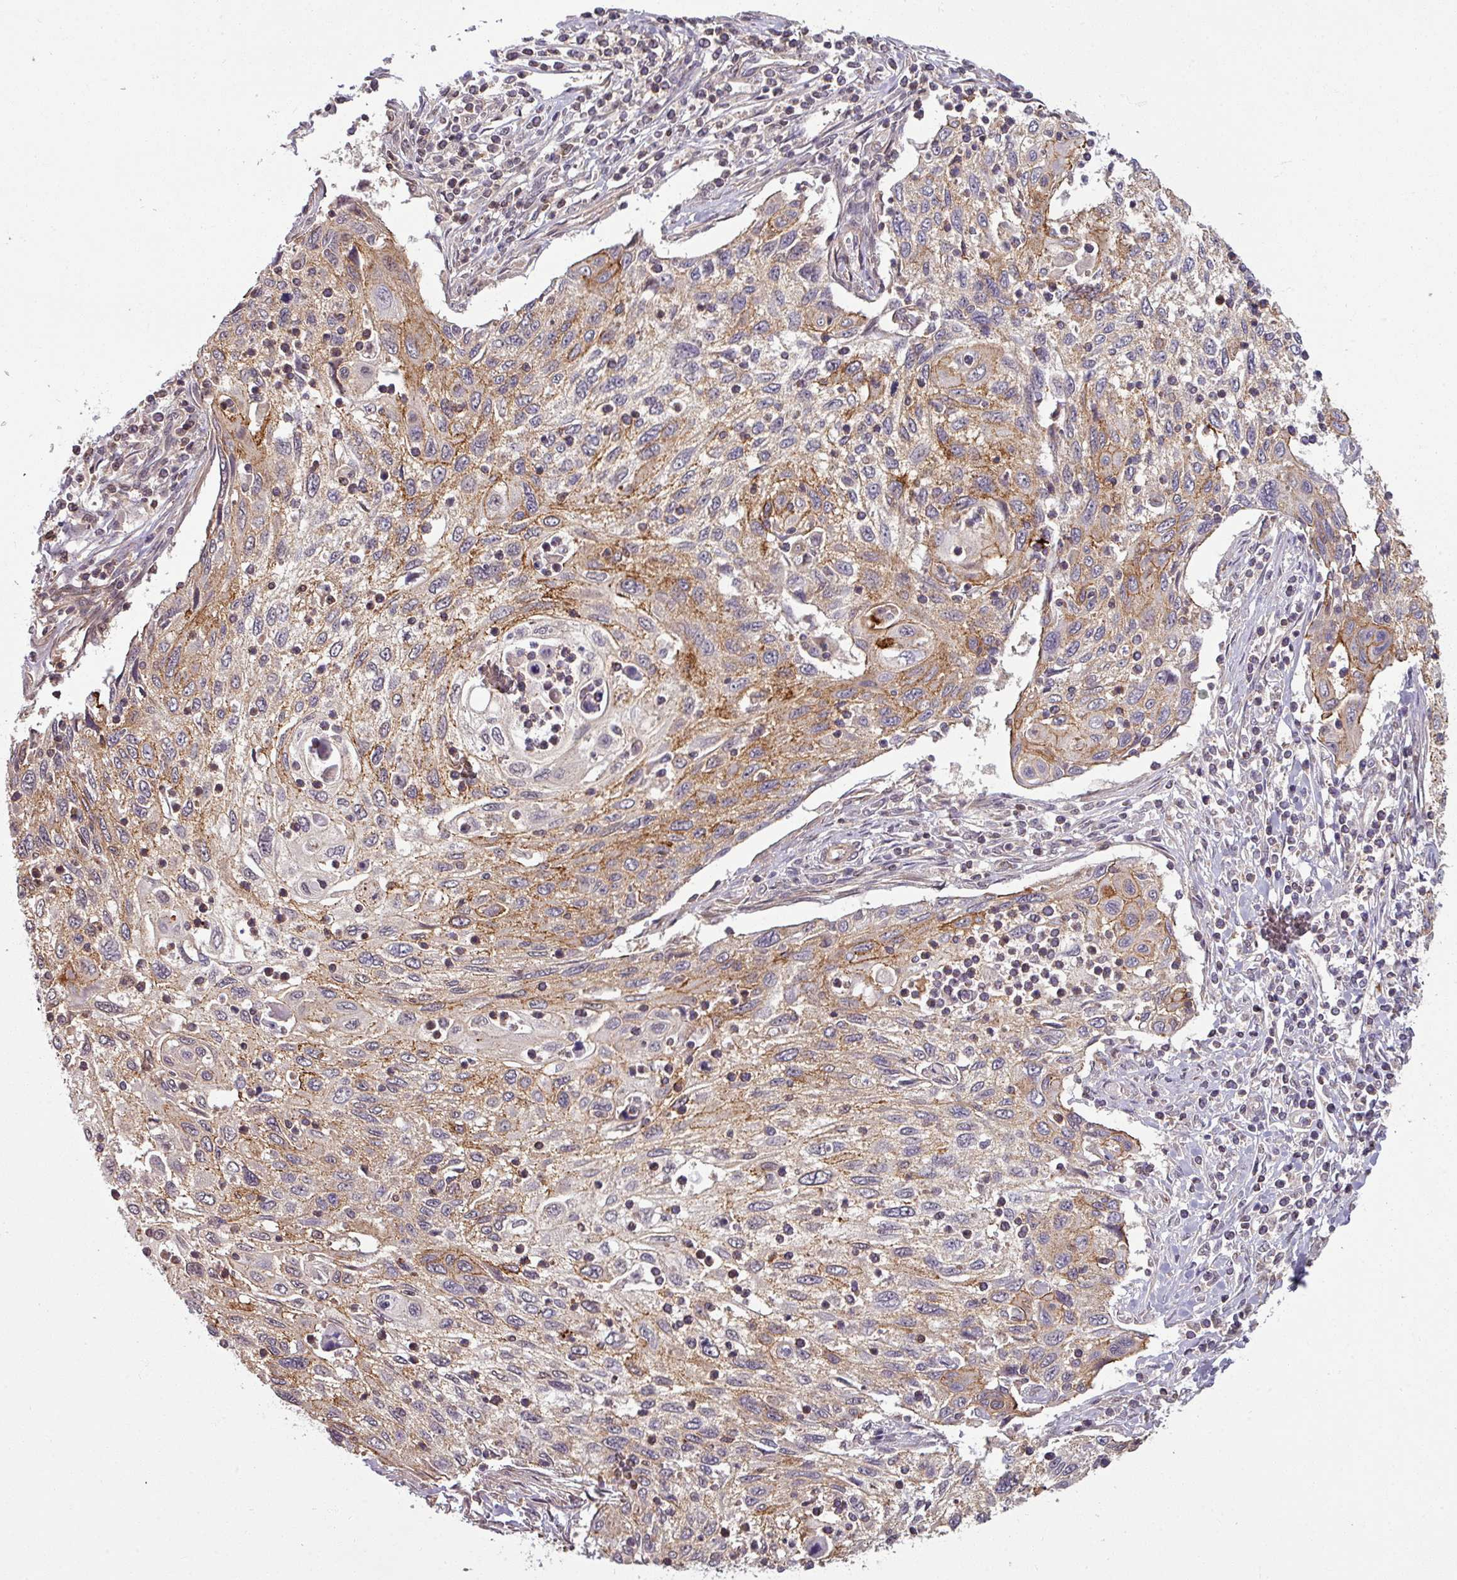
{"staining": {"intensity": "moderate", "quantity": "25%-75%", "location": "cytoplasmic/membranous"}, "tissue": "cervical cancer", "cell_type": "Tumor cells", "image_type": "cancer", "snomed": [{"axis": "morphology", "description": "Squamous cell carcinoma, NOS"}, {"axis": "topography", "description": "Cervix"}], "caption": "This histopathology image shows immunohistochemistry (IHC) staining of human cervical cancer (squamous cell carcinoma), with medium moderate cytoplasmic/membranous staining in approximately 25%-75% of tumor cells.", "gene": "TUSC3", "patient": {"sex": "female", "age": 70}}